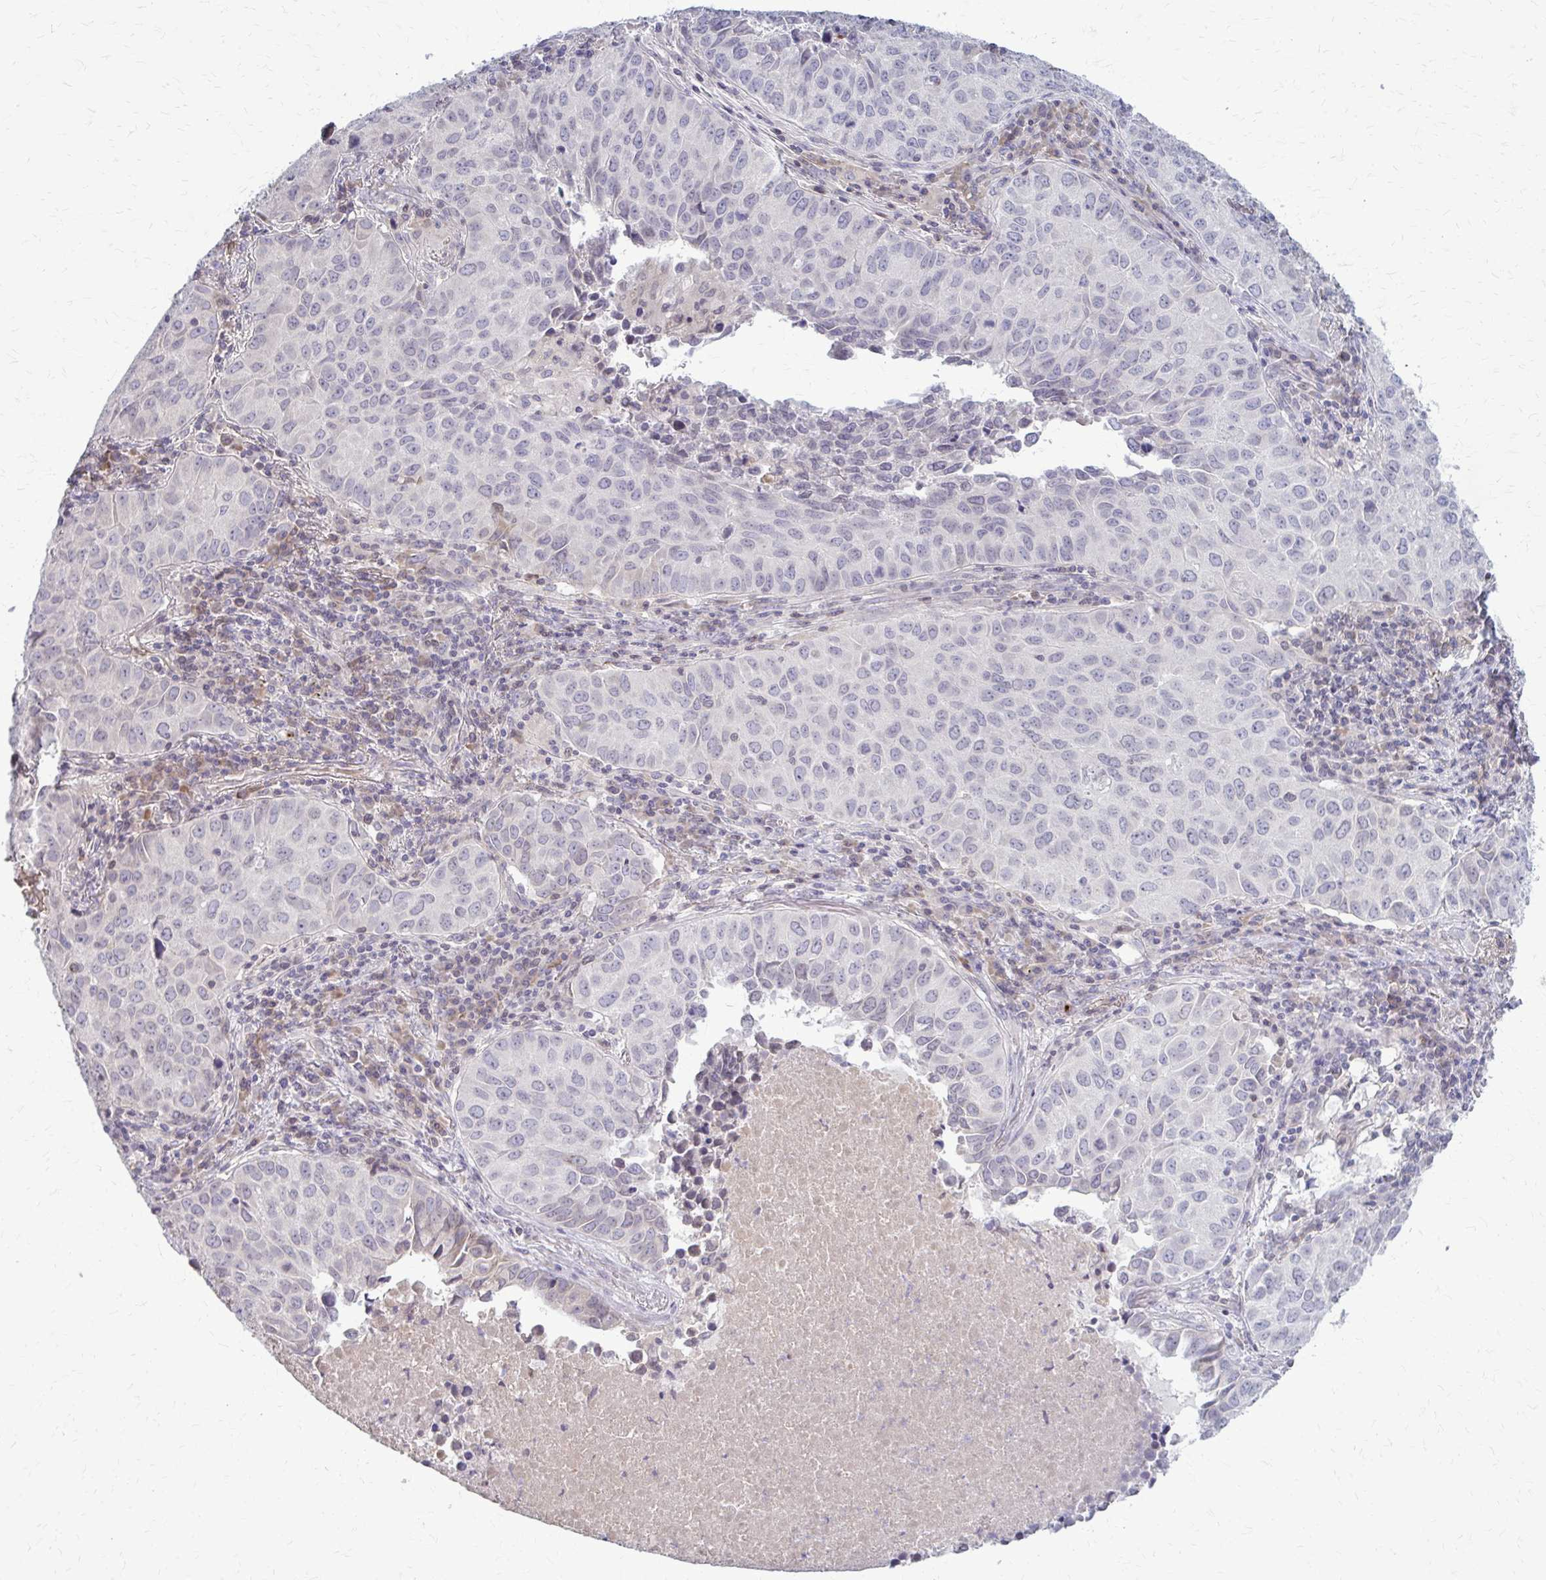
{"staining": {"intensity": "negative", "quantity": "none", "location": "none"}, "tissue": "lung cancer", "cell_type": "Tumor cells", "image_type": "cancer", "snomed": [{"axis": "morphology", "description": "Adenocarcinoma, NOS"}, {"axis": "topography", "description": "Lung"}], "caption": "This is an immunohistochemistry histopathology image of human lung cancer (adenocarcinoma). There is no positivity in tumor cells.", "gene": "MCRIP2", "patient": {"sex": "female", "age": 50}}